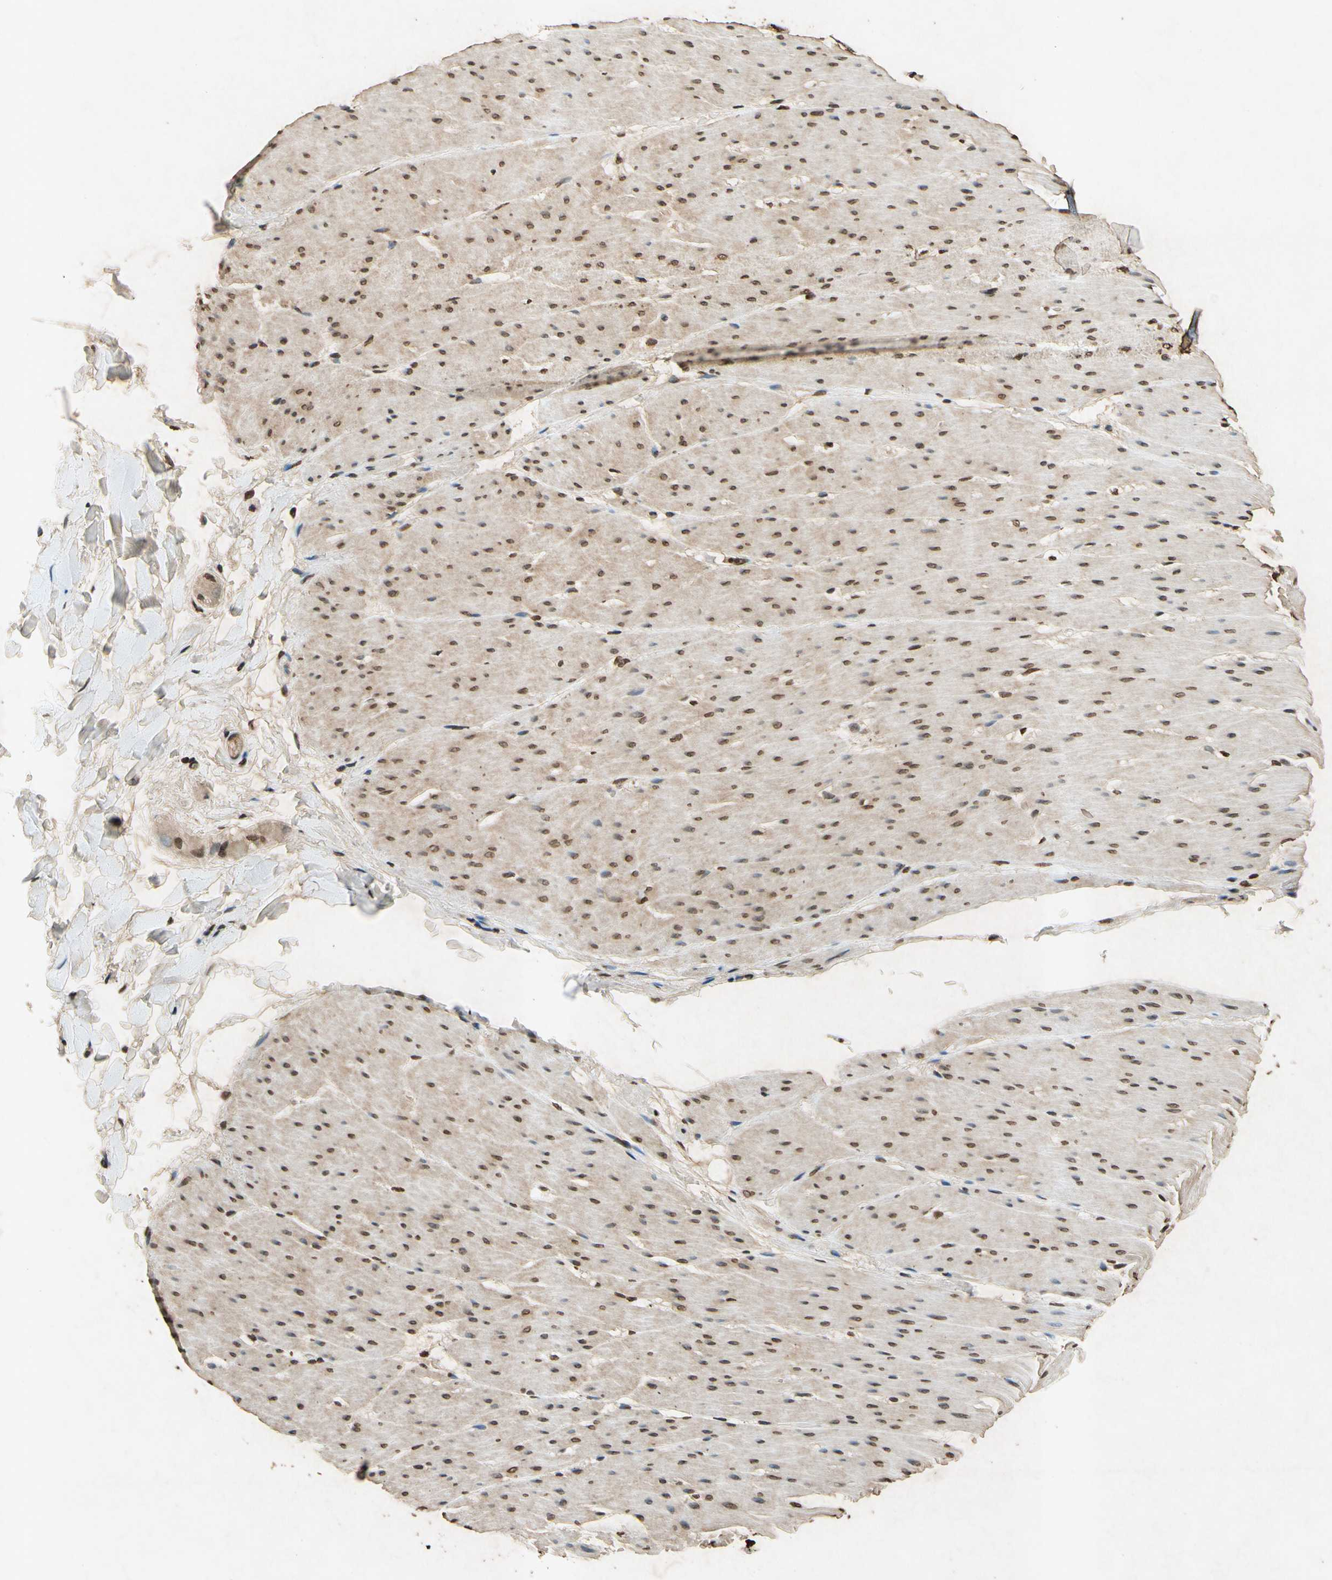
{"staining": {"intensity": "weak", "quantity": "25%-75%", "location": "nuclear"}, "tissue": "smooth muscle", "cell_type": "Smooth muscle cells", "image_type": "normal", "snomed": [{"axis": "morphology", "description": "Normal tissue, NOS"}, {"axis": "topography", "description": "Smooth muscle"}, {"axis": "topography", "description": "Colon"}], "caption": "A brown stain highlights weak nuclear staining of a protein in smooth muscle cells of unremarkable human smooth muscle. The staining was performed using DAB to visualize the protein expression in brown, while the nuclei were stained in blue with hematoxylin (Magnification: 20x).", "gene": "HOXB3", "patient": {"sex": "male", "age": 67}}